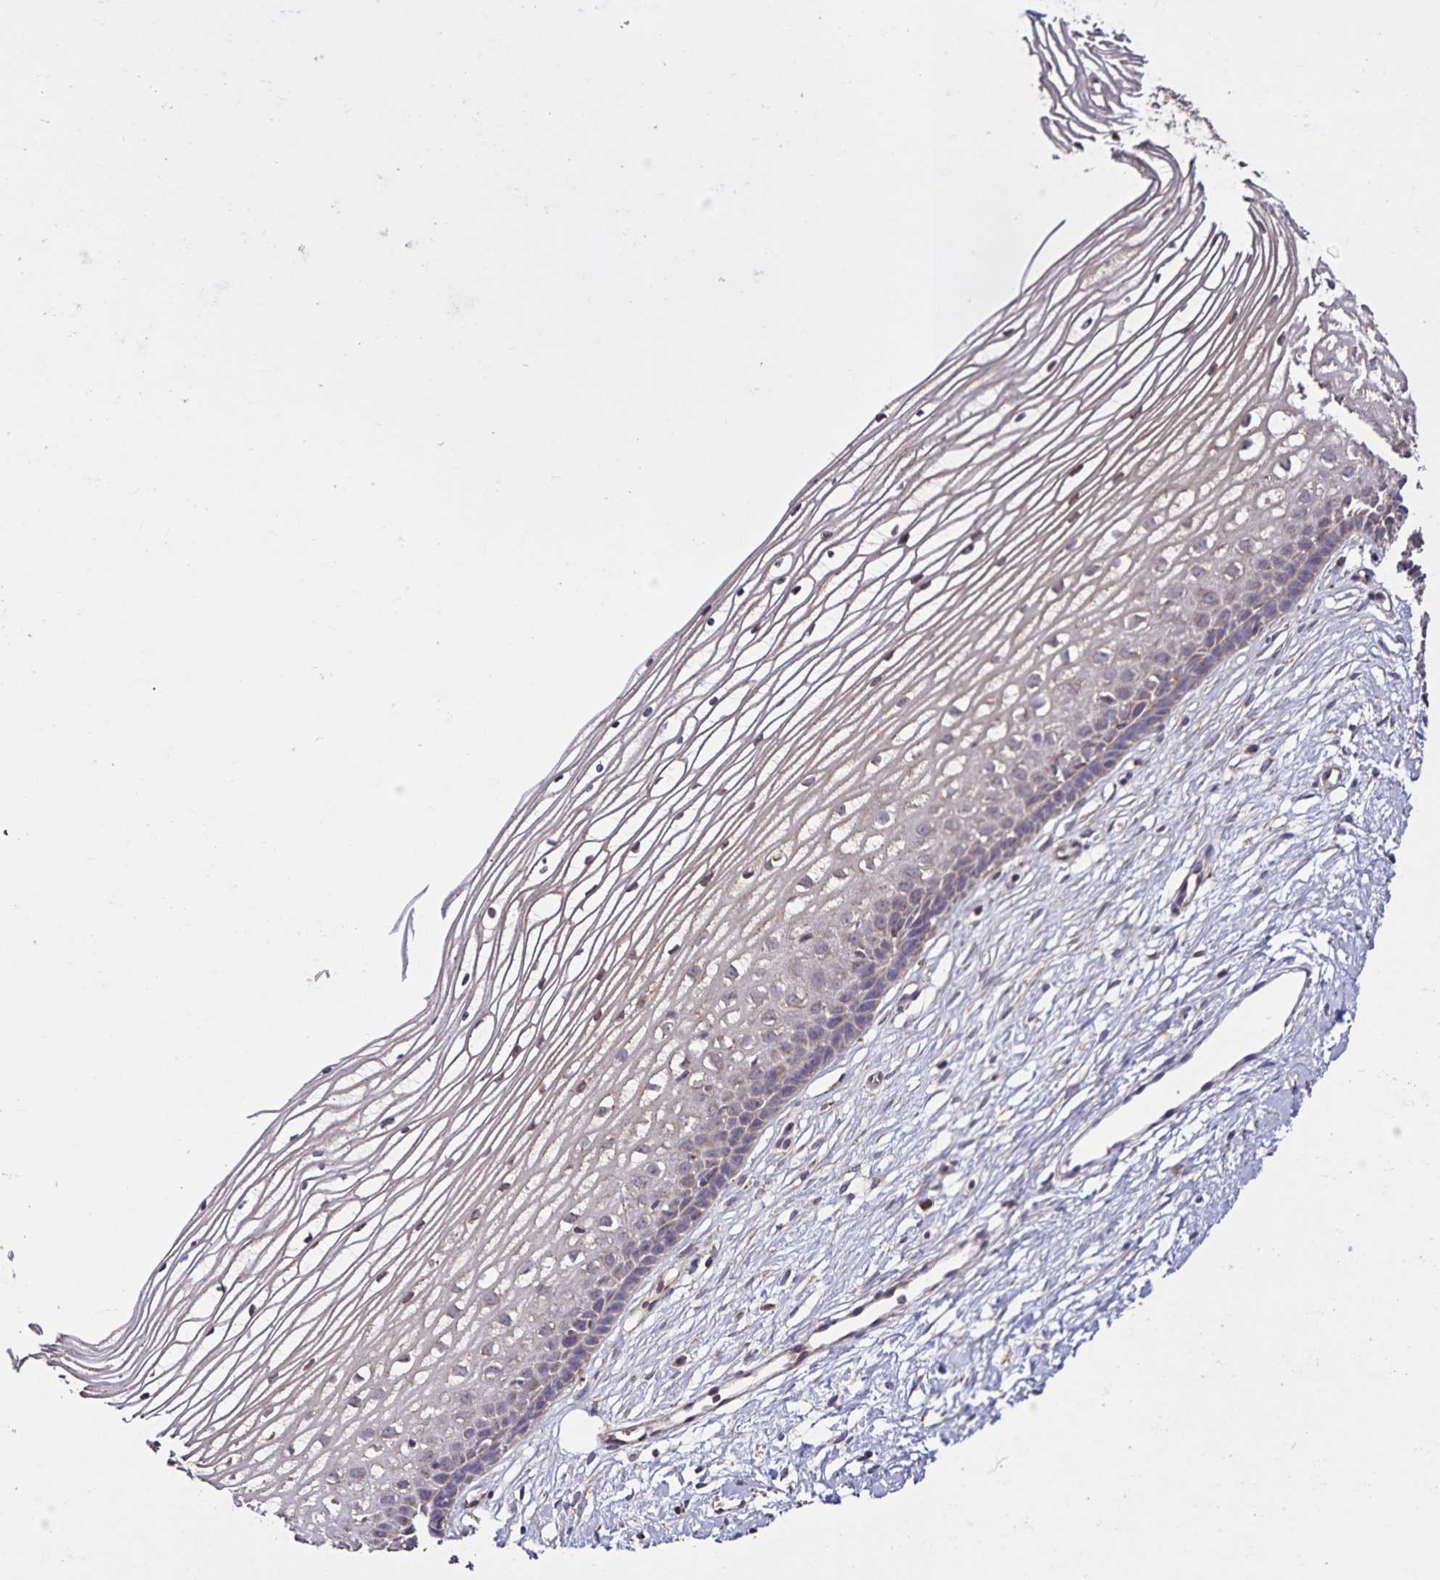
{"staining": {"intensity": "weak", "quantity": ">75%", "location": "cytoplasmic/membranous"}, "tissue": "cervix", "cell_type": "Glandular cells", "image_type": "normal", "snomed": [{"axis": "morphology", "description": "Normal tissue, NOS"}, {"axis": "topography", "description": "Cervix"}], "caption": "Human cervix stained with a brown dye reveals weak cytoplasmic/membranous positive expression in approximately >75% of glandular cells.", "gene": "MAN1A1", "patient": {"sex": "female", "age": 40}}